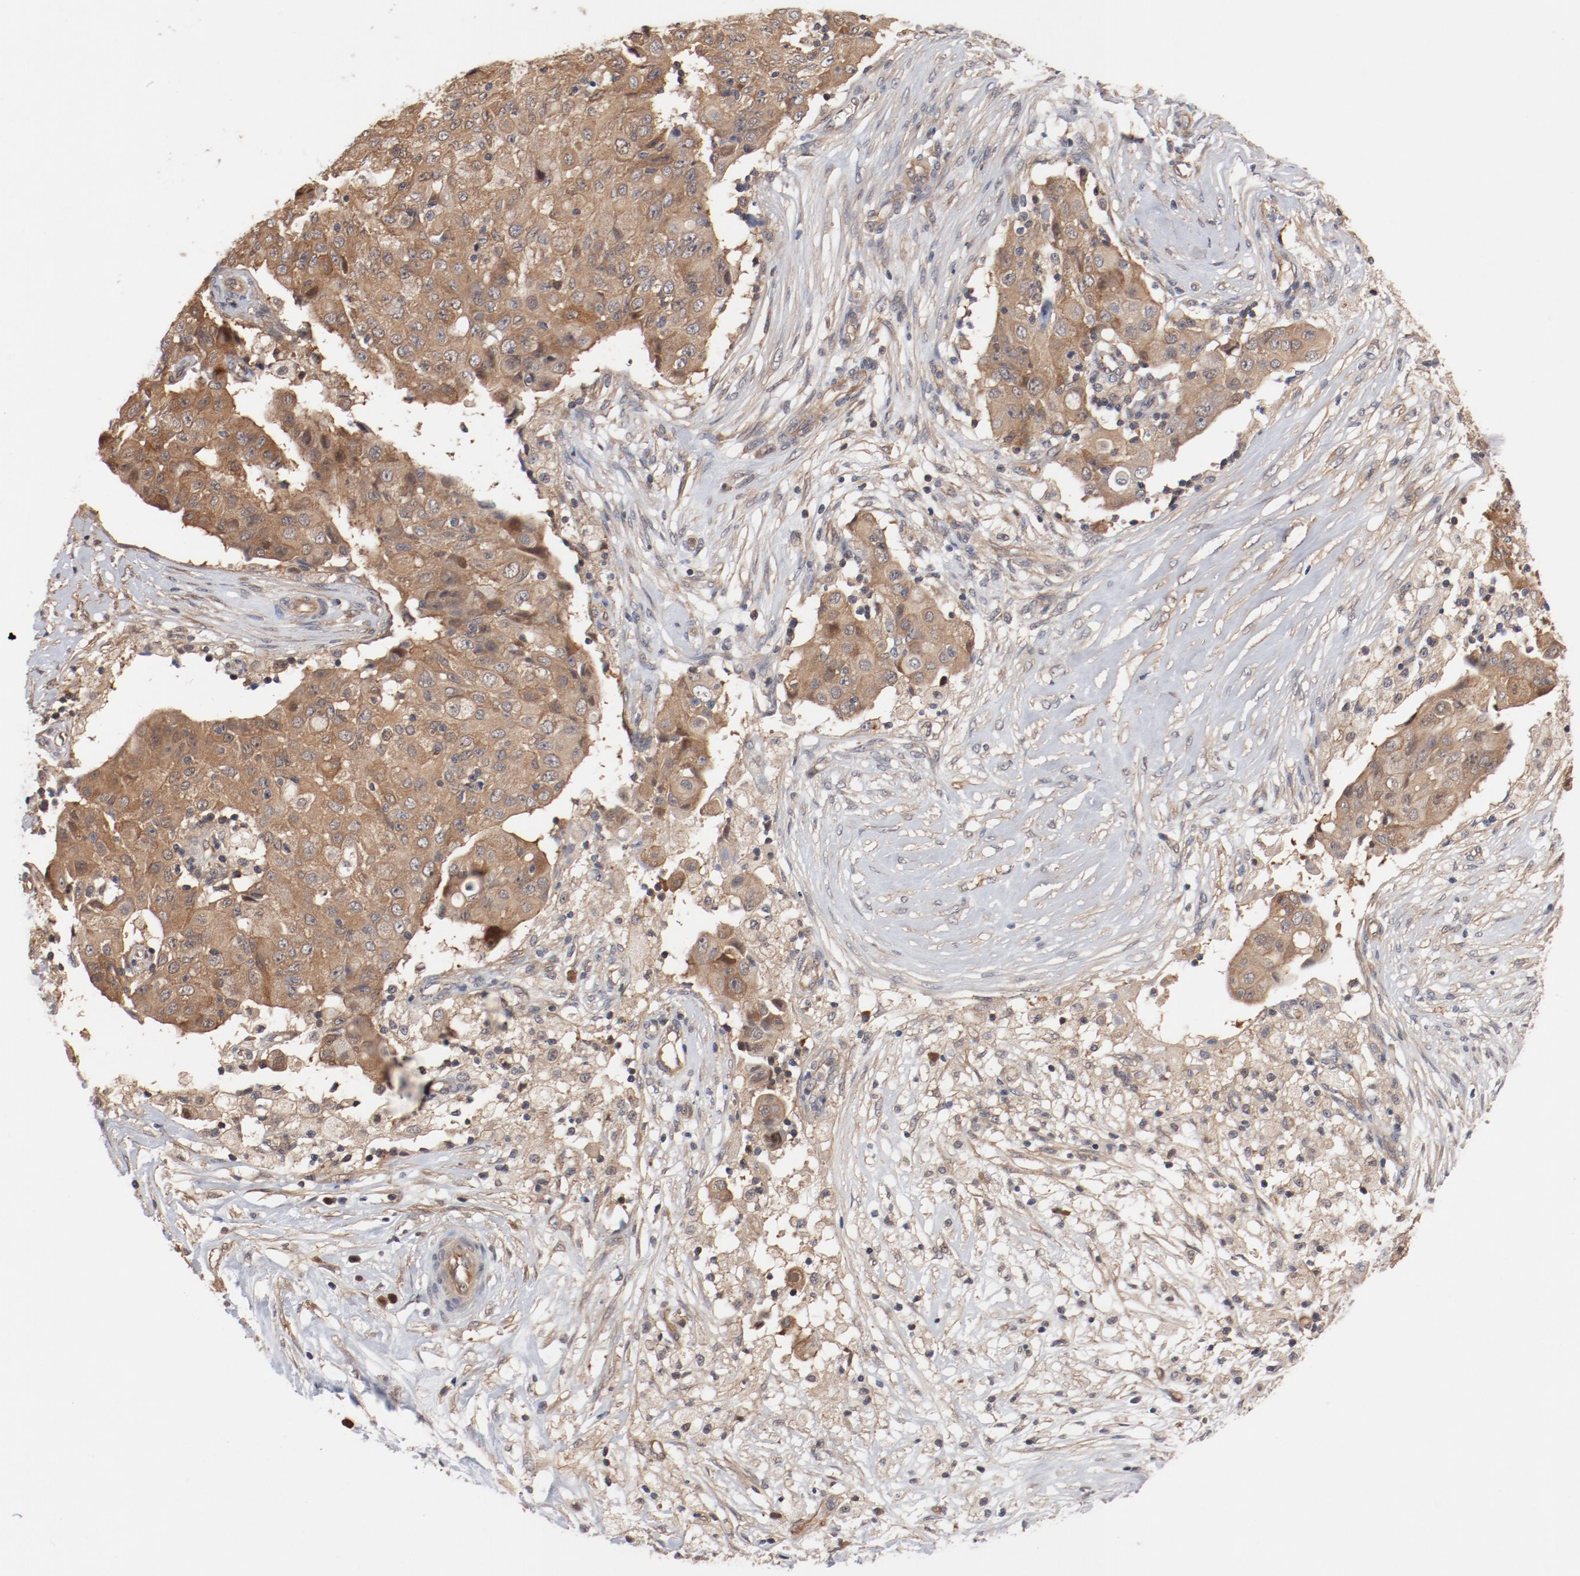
{"staining": {"intensity": "moderate", "quantity": ">75%", "location": "cytoplasmic/membranous"}, "tissue": "ovarian cancer", "cell_type": "Tumor cells", "image_type": "cancer", "snomed": [{"axis": "morphology", "description": "Carcinoma, endometroid"}, {"axis": "topography", "description": "Ovary"}], "caption": "Tumor cells exhibit medium levels of moderate cytoplasmic/membranous expression in approximately >75% of cells in endometroid carcinoma (ovarian). (brown staining indicates protein expression, while blue staining denotes nuclei).", "gene": "PITPNM2", "patient": {"sex": "female", "age": 42}}